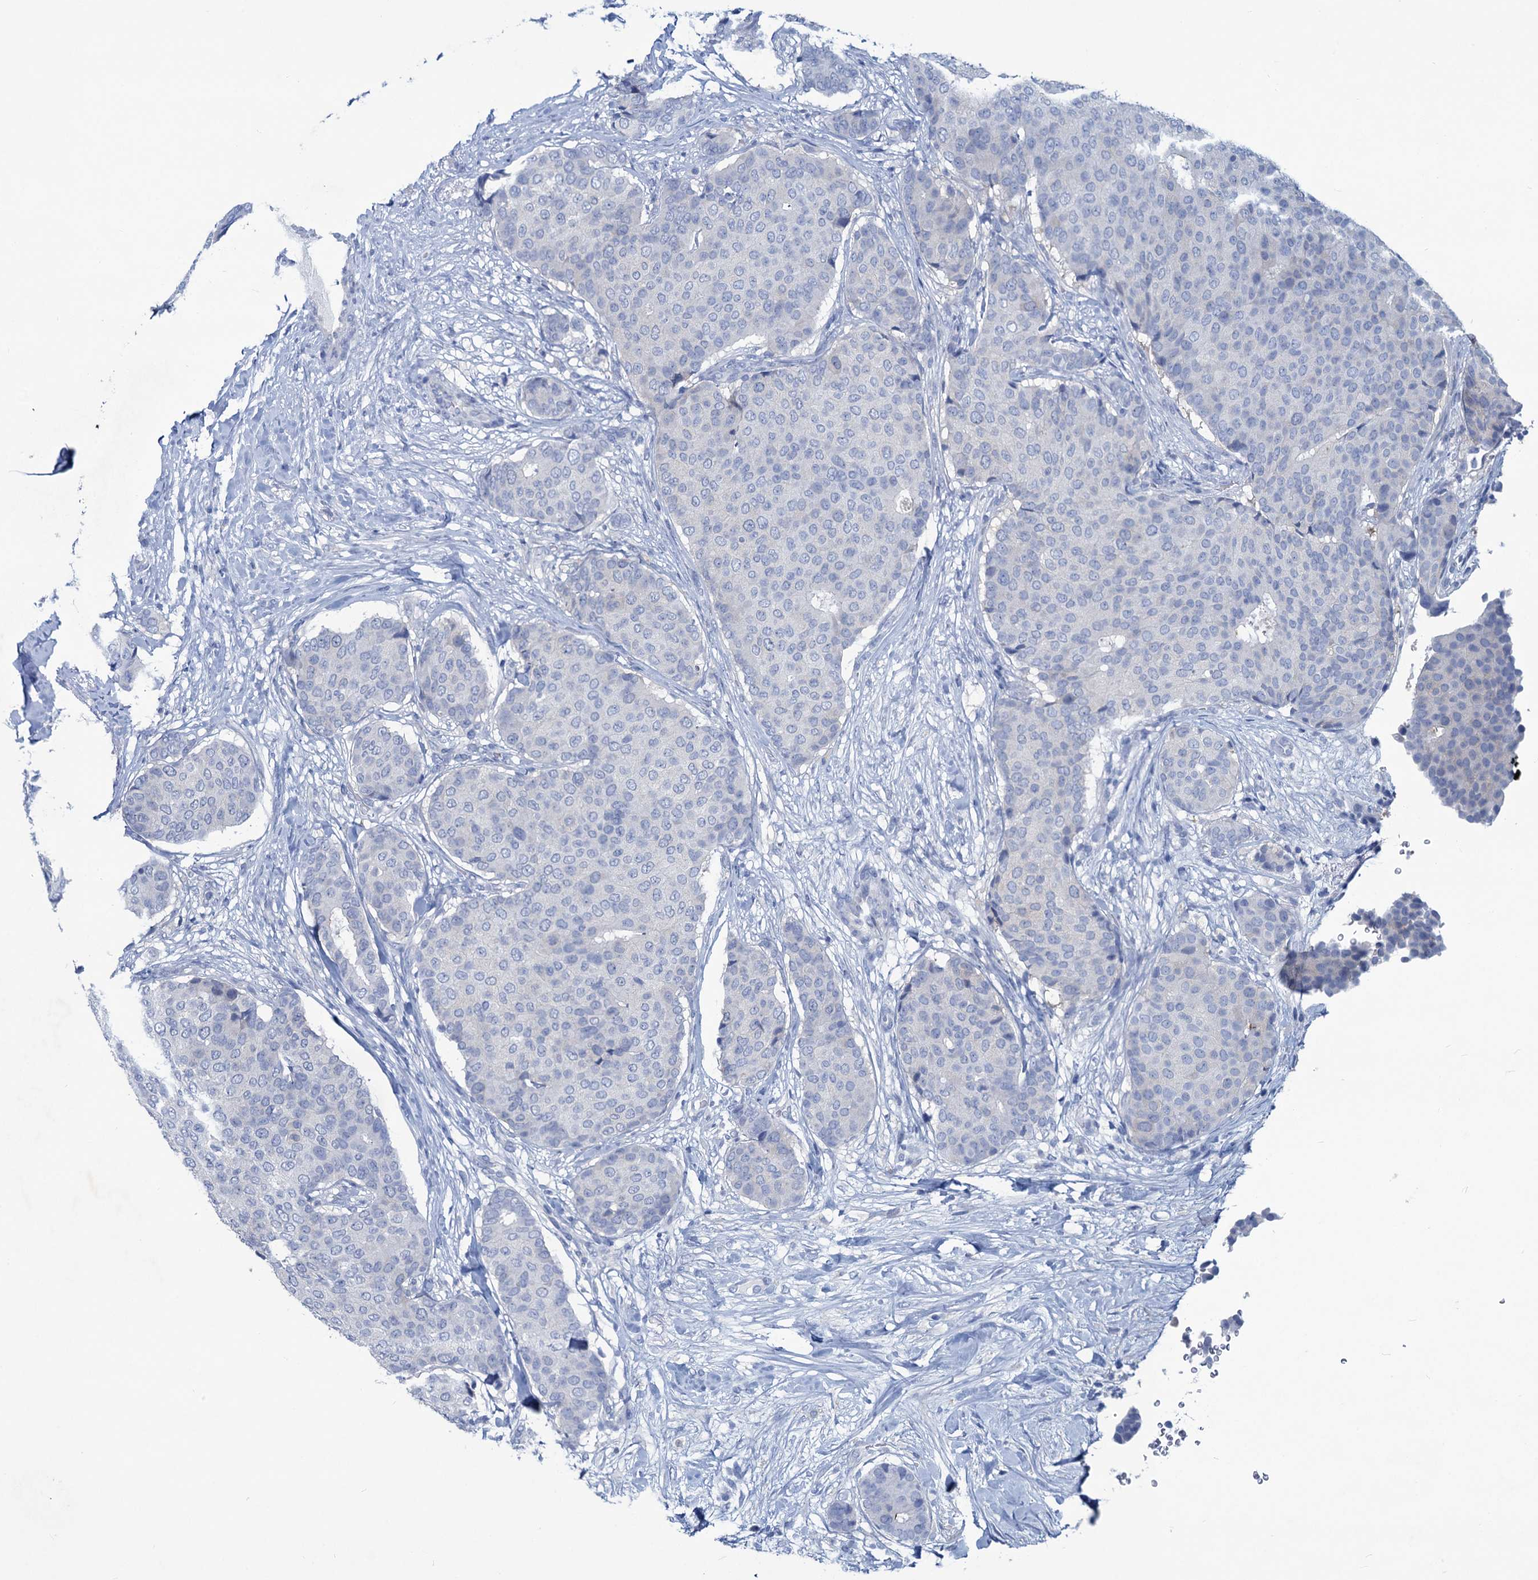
{"staining": {"intensity": "negative", "quantity": "none", "location": "none"}, "tissue": "breast cancer", "cell_type": "Tumor cells", "image_type": "cancer", "snomed": [{"axis": "morphology", "description": "Duct carcinoma"}, {"axis": "topography", "description": "Breast"}], "caption": "The photomicrograph shows no significant positivity in tumor cells of intraductal carcinoma (breast).", "gene": "RTKN2", "patient": {"sex": "female", "age": 75}}